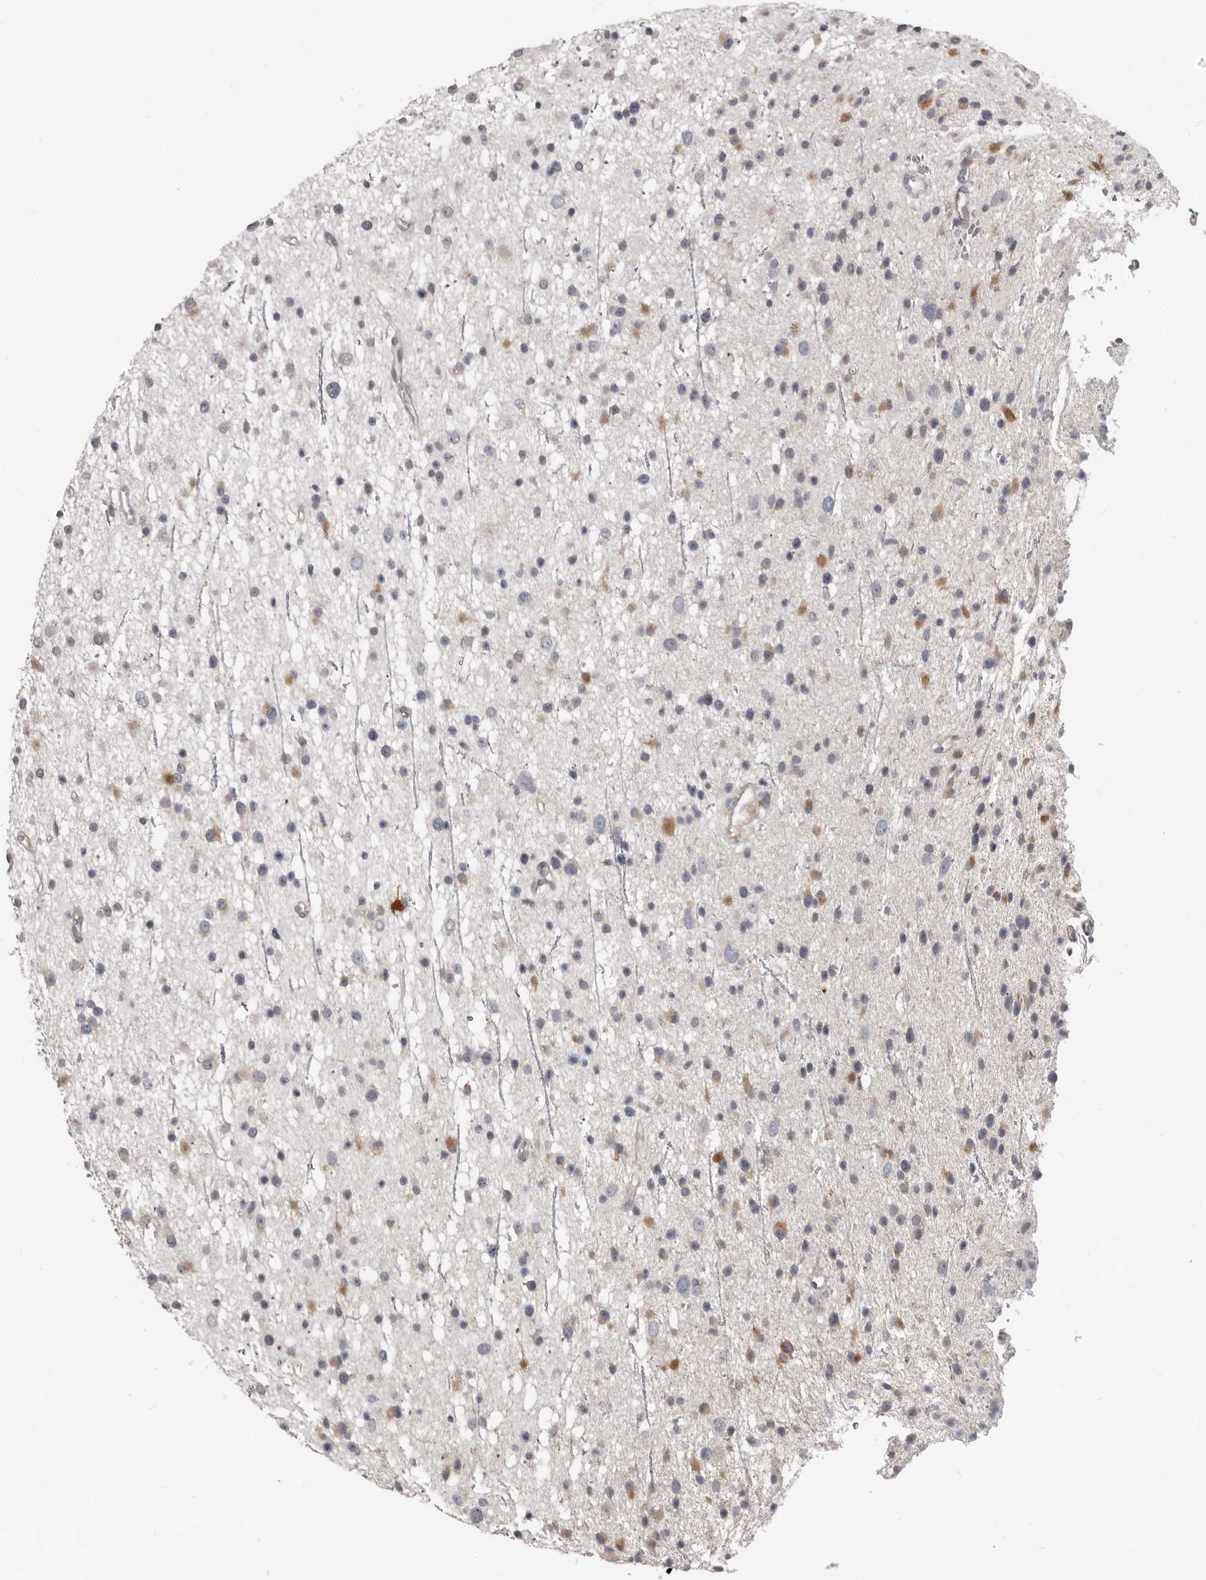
{"staining": {"intensity": "moderate", "quantity": "<25%", "location": "cytoplasmic/membranous"}, "tissue": "glioma", "cell_type": "Tumor cells", "image_type": "cancer", "snomed": [{"axis": "morphology", "description": "Glioma, malignant, Low grade"}, {"axis": "topography", "description": "Cerebral cortex"}], "caption": "A high-resolution histopathology image shows immunohistochemistry (IHC) staining of low-grade glioma (malignant), which shows moderate cytoplasmic/membranous staining in approximately <25% of tumor cells. (Stains: DAB (3,3'-diaminobenzidine) in brown, nuclei in blue, Microscopy: brightfield microscopy at high magnification).", "gene": "KCNJ8", "patient": {"sex": "female", "age": 39}}